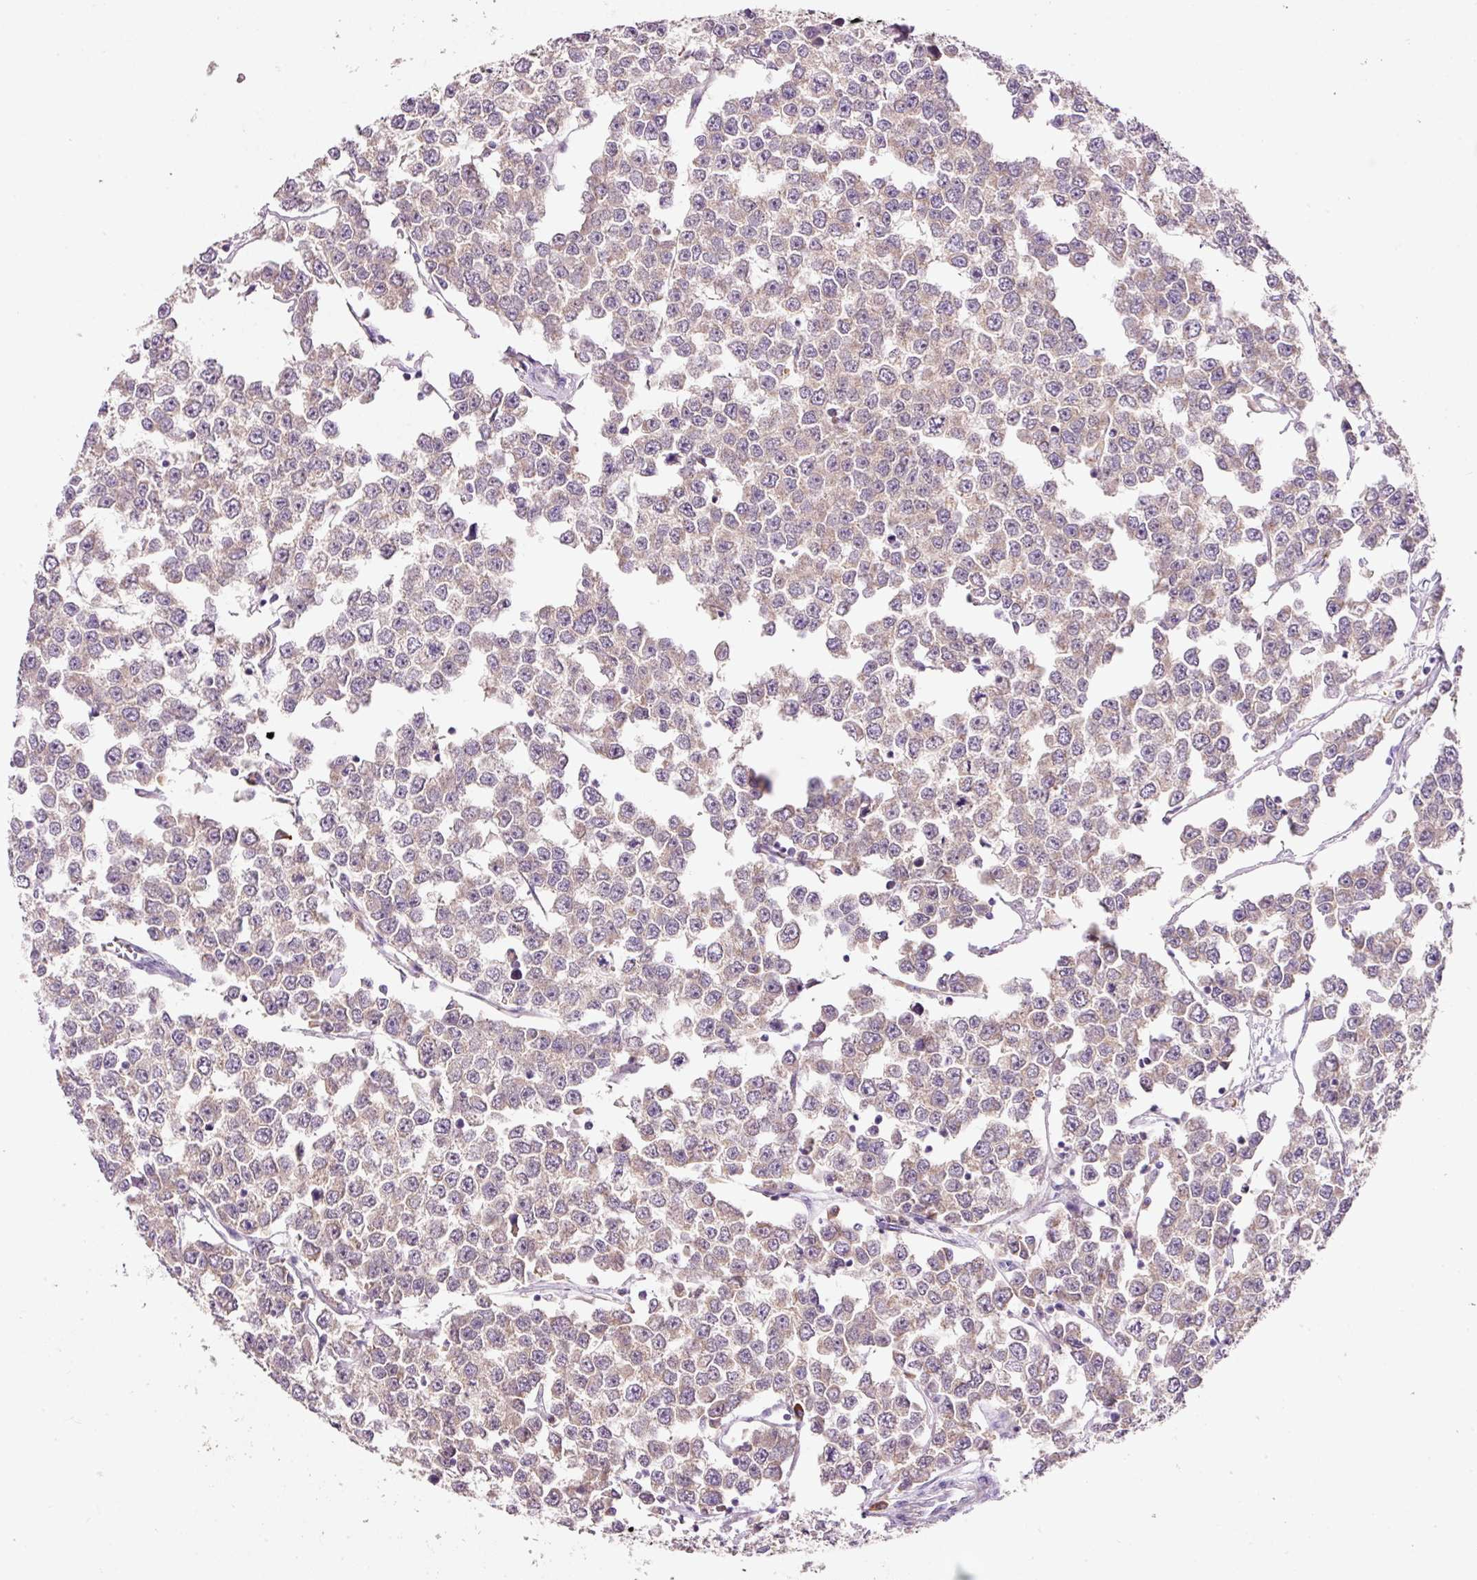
{"staining": {"intensity": "weak", "quantity": ">75%", "location": "cytoplasmic/membranous"}, "tissue": "testis cancer", "cell_type": "Tumor cells", "image_type": "cancer", "snomed": [{"axis": "morphology", "description": "Seminoma, NOS"}, {"axis": "morphology", "description": "Carcinoma, Embryonal, NOS"}, {"axis": "topography", "description": "Testis"}], "caption": "This image exhibits testis embryonal carcinoma stained with immunohistochemistry (IHC) to label a protein in brown. The cytoplasmic/membranous of tumor cells show weak positivity for the protein. Nuclei are counter-stained blue.", "gene": "TENT5C", "patient": {"sex": "male", "age": 52}}